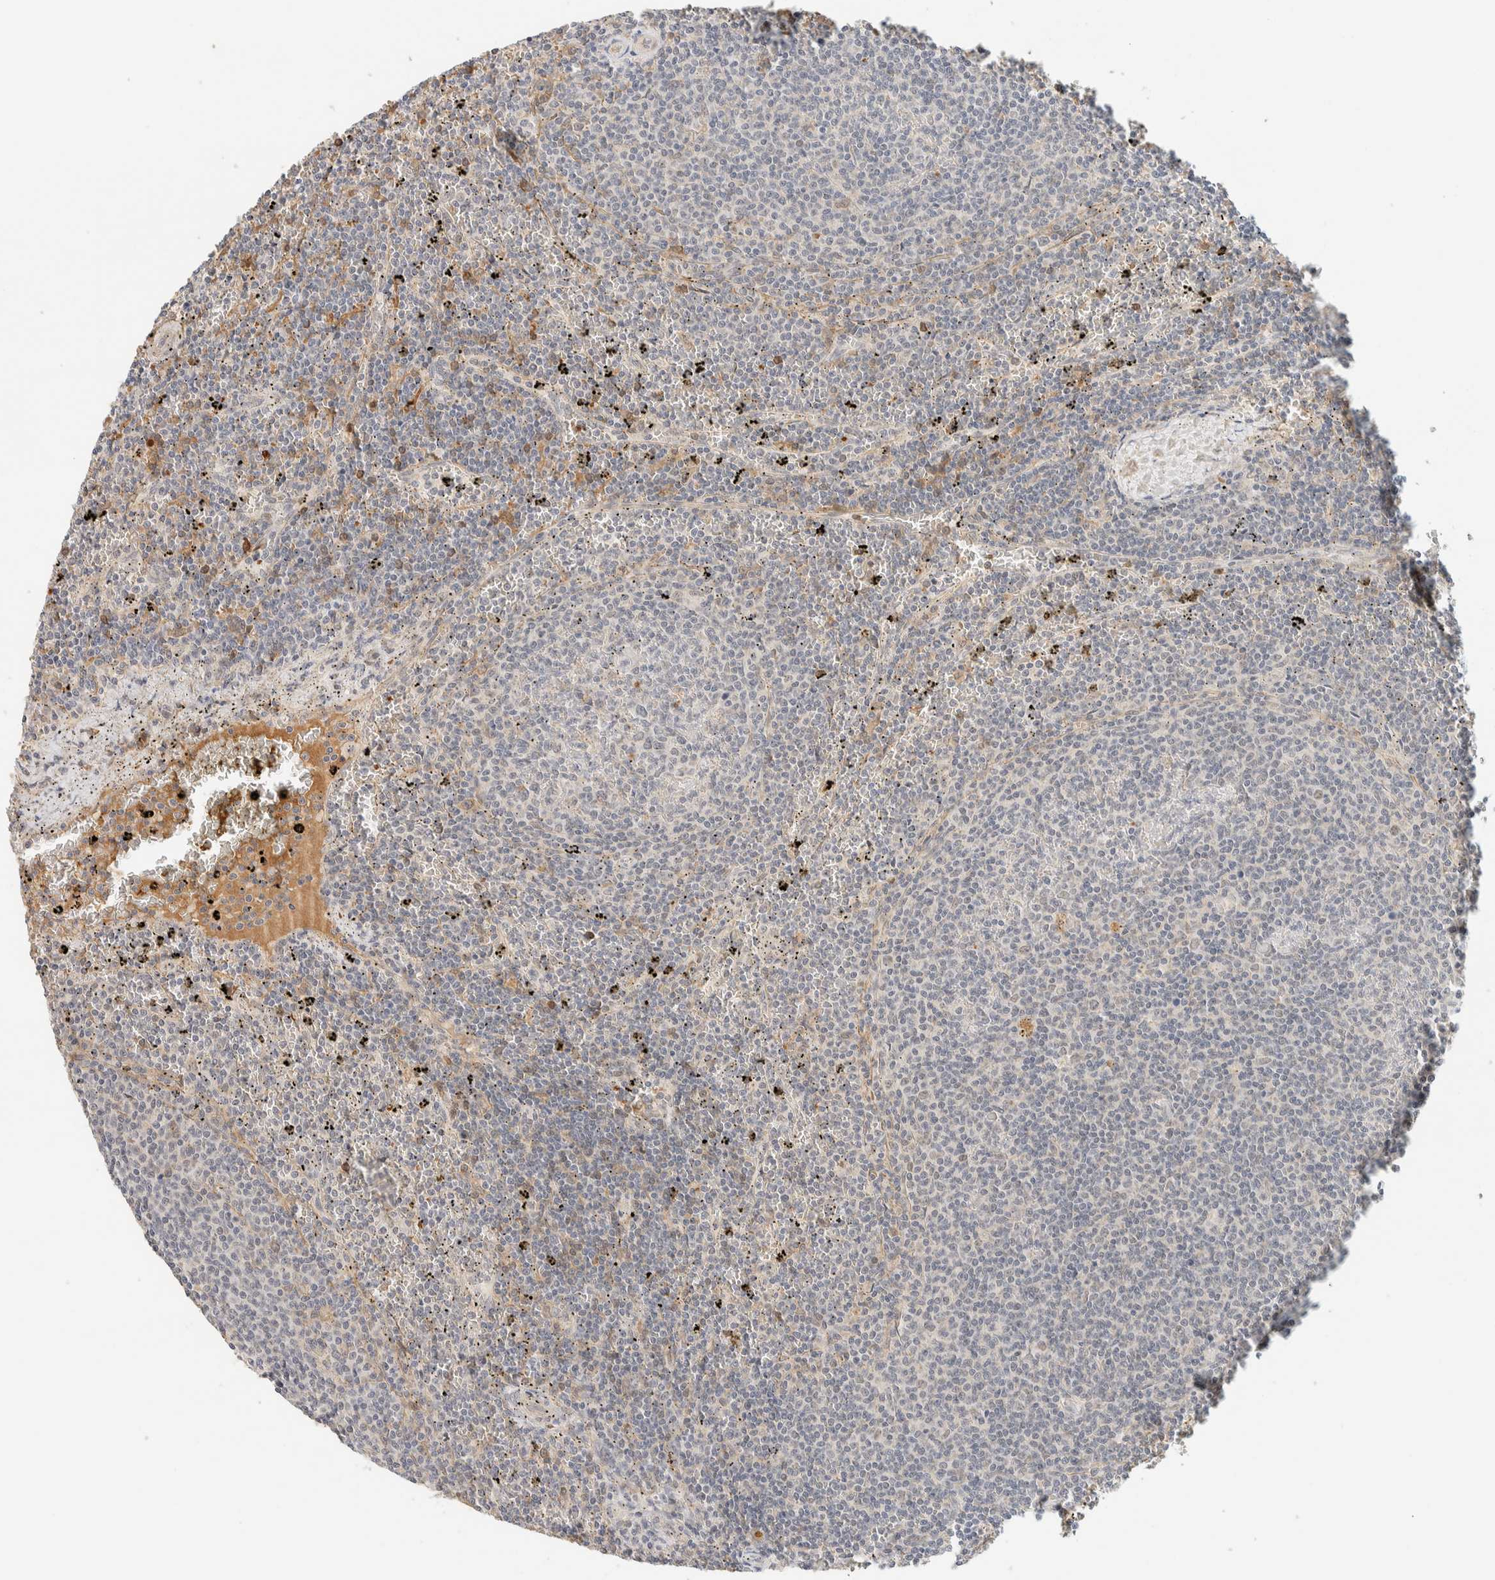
{"staining": {"intensity": "negative", "quantity": "none", "location": "none"}, "tissue": "lymphoma", "cell_type": "Tumor cells", "image_type": "cancer", "snomed": [{"axis": "morphology", "description": "Malignant lymphoma, non-Hodgkin's type, Low grade"}, {"axis": "topography", "description": "Spleen"}], "caption": "Immunohistochemistry of human lymphoma exhibits no staining in tumor cells. (Brightfield microscopy of DAB IHC at high magnification).", "gene": "TNK1", "patient": {"sex": "female", "age": 50}}